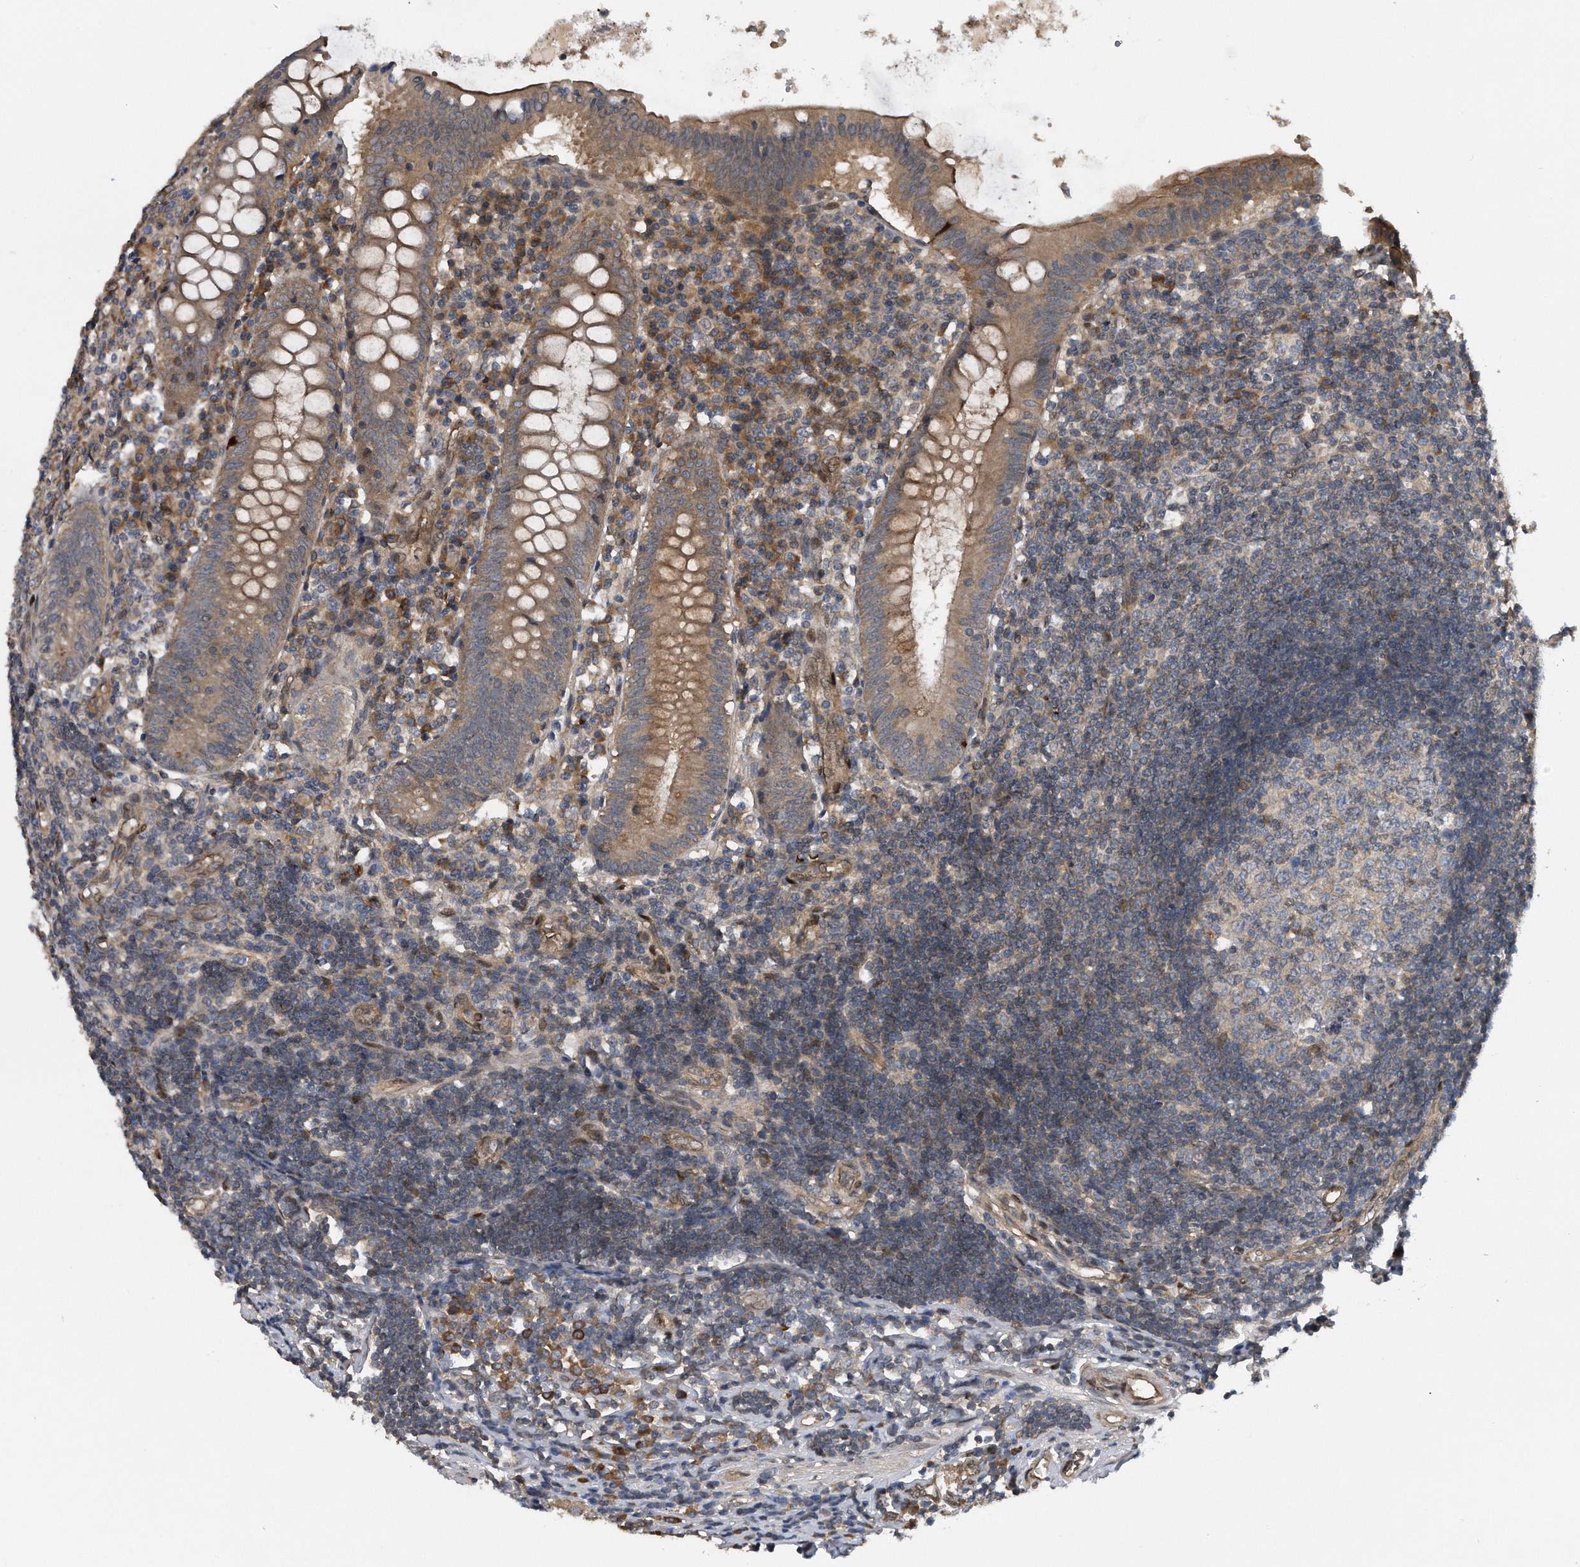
{"staining": {"intensity": "moderate", "quantity": ">75%", "location": "cytoplasmic/membranous"}, "tissue": "appendix", "cell_type": "Glandular cells", "image_type": "normal", "snomed": [{"axis": "morphology", "description": "Normal tissue, NOS"}, {"axis": "topography", "description": "Appendix"}], "caption": "Benign appendix was stained to show a protein in brown. There is medium levels of moderate cytoplasmic/membranous positivity in about >75% of glandular cells. The protein of interest is shown in brown color, while the nuclei are stained blue.", "gene": "ZNF79", "patient": {"sex": "female", "age": 54}}